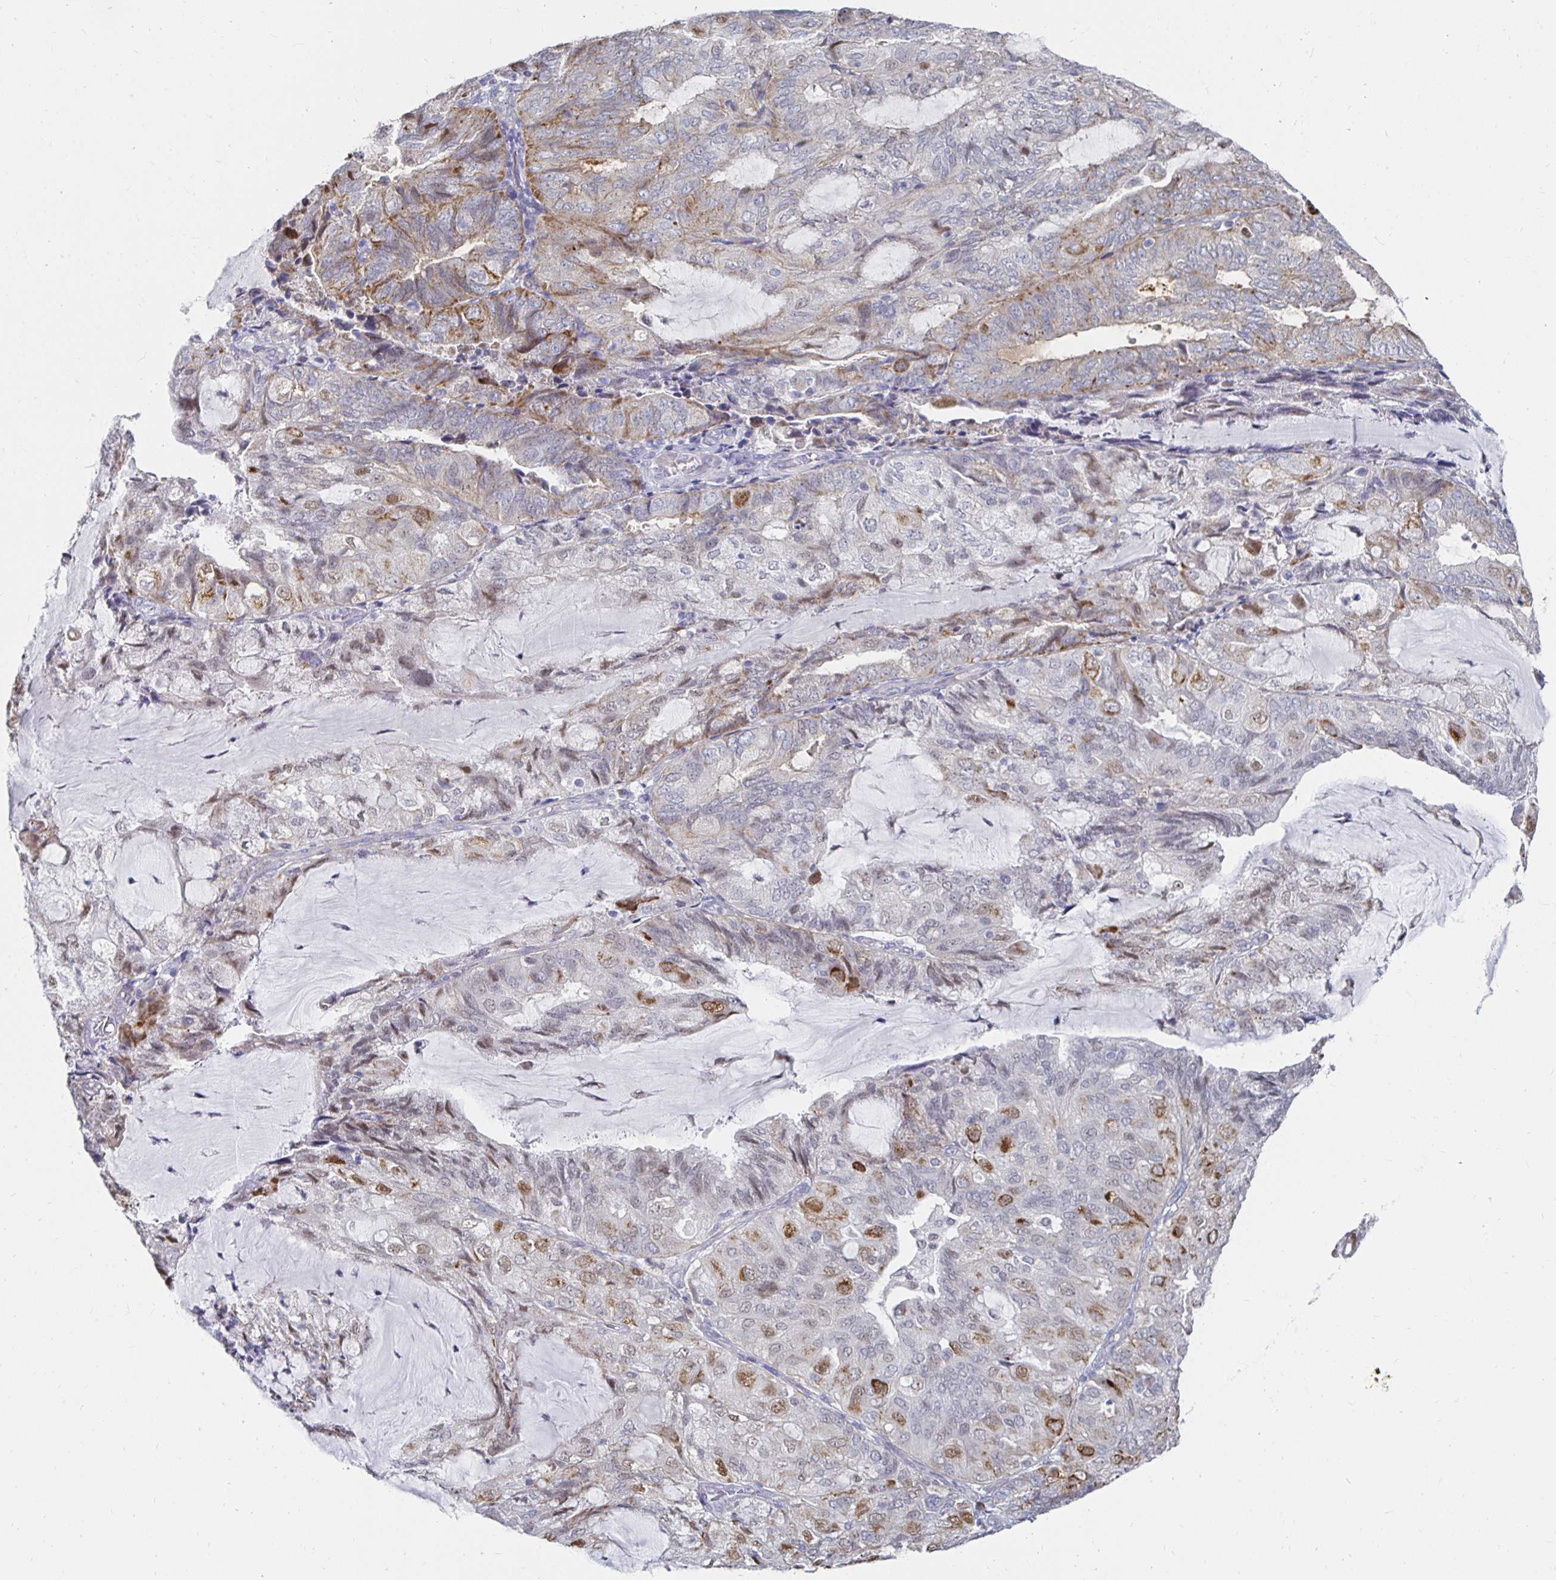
{"staining": {"intensity": "moderate", "quantity": "<25%", "location": "cytoplasmic/membranous,nuclear"}, "tissue": "endometrial cancer", "cell_type": "Tumor cells", "image_type": "cancer", "snomed": [{"axis": "morphology", "description": "Adenocarcinoma, NOS"}, {"axis": "topography", "description": "Endometrium"}], "caption": "Moderate cytoplasmic/membranous and nuclear positivity for a protein is identified in approximately <25% of tumor cells of endometrial cancer using immunohistochemistry (IHC).", "gene": "NOCT", "patient": {"sex": "female", "age": 81}}